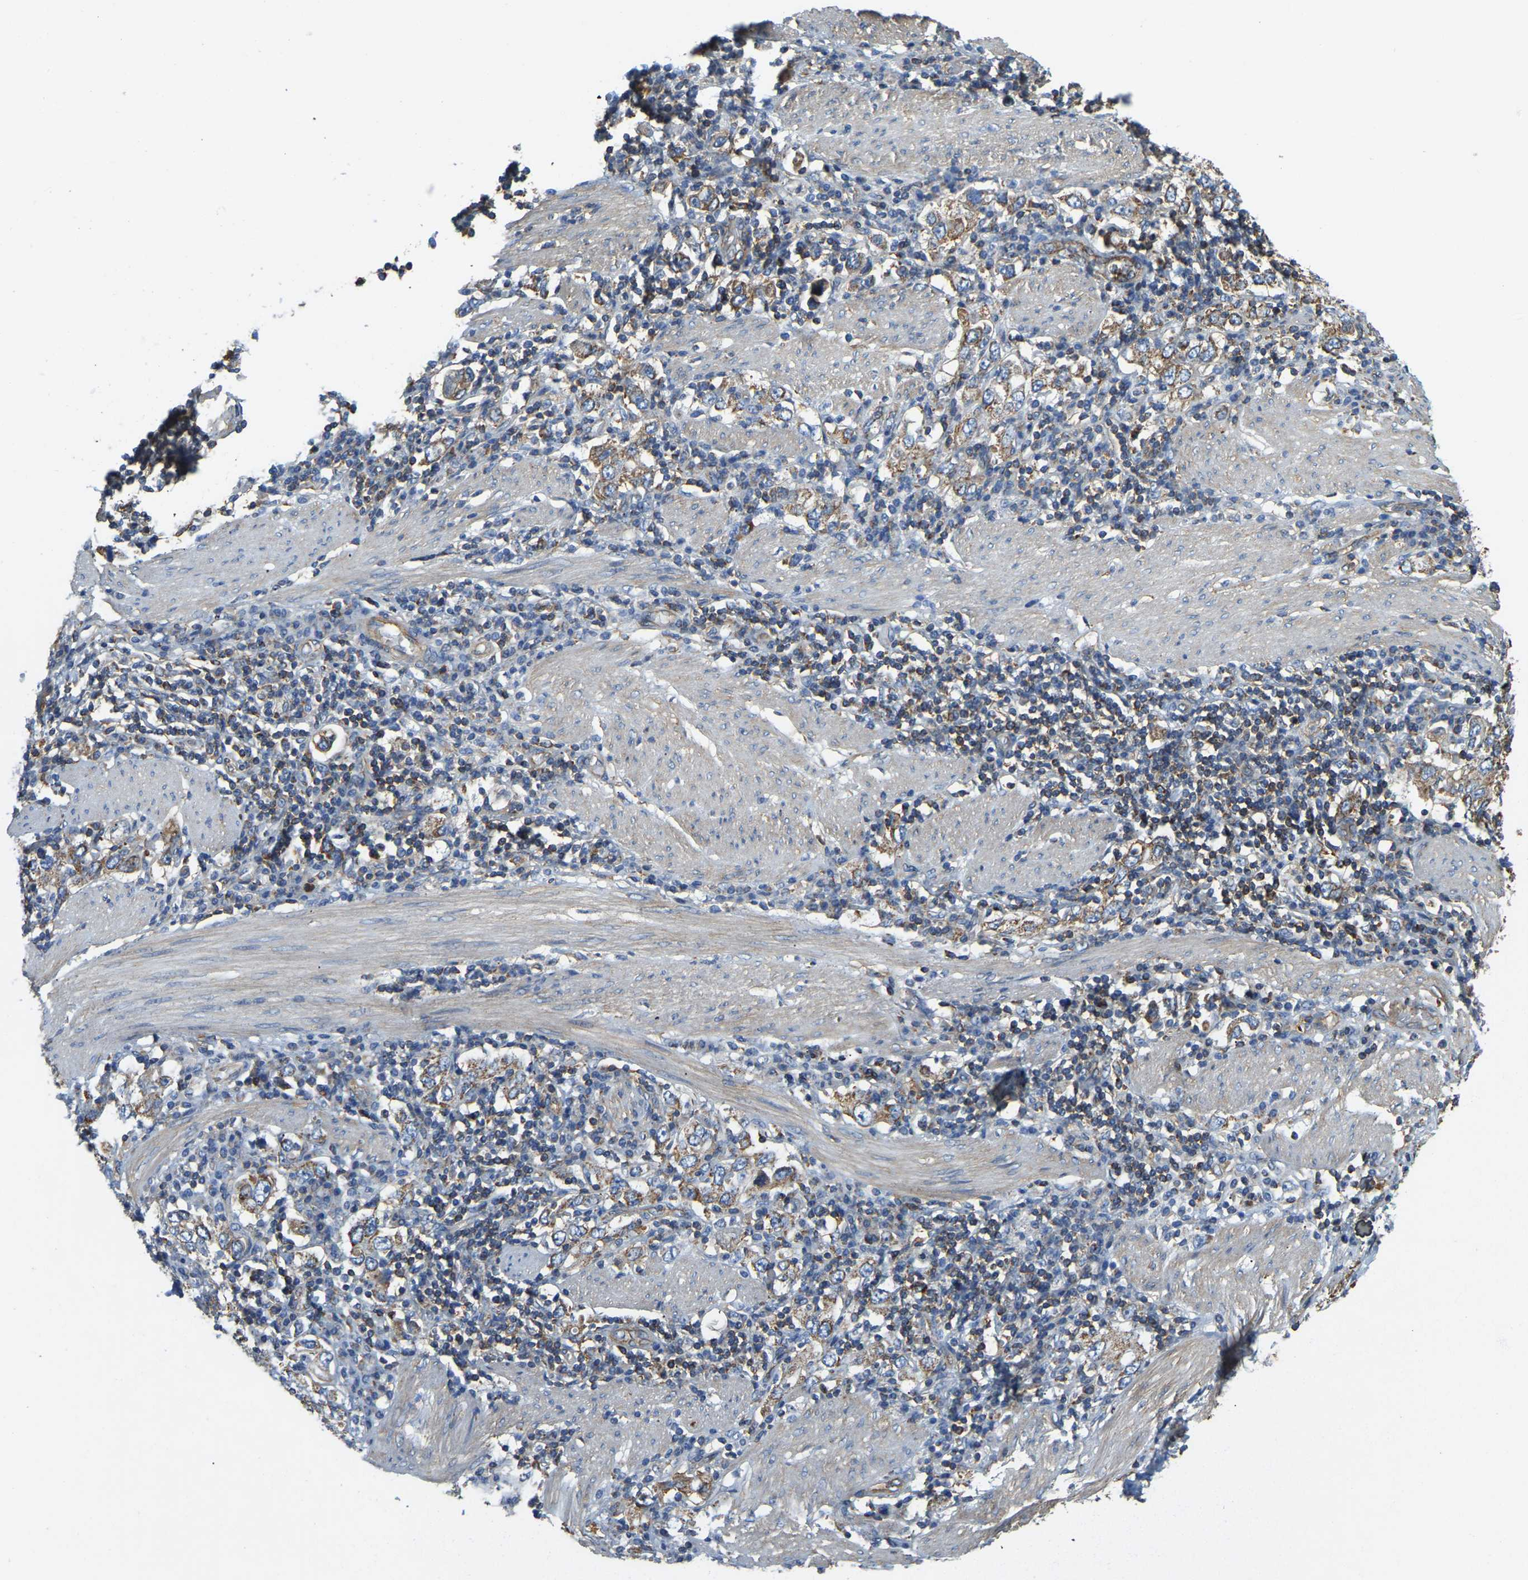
{"staining": {"intensity": "moderate", "quantity": ">75%", "location": "cytoplasmic/membranous"}, "tissue": "stomach cancer", "cell_type": "Tumor cells", "image_type": "cancer", "snomed": [{"axis": "morphology", "description": "Adenocarcinoma, NOS"}, {"axis": "topography", "description": "Stomach, upper"}], "caption": "Protein expression analysis of adenocarcinoma (stomach) displays moderate cytoplasmic/membranous positivity in about >75% of tumor cells.", "gene": "AHNAK", "patient": {"sex": "male", "age": 62}}